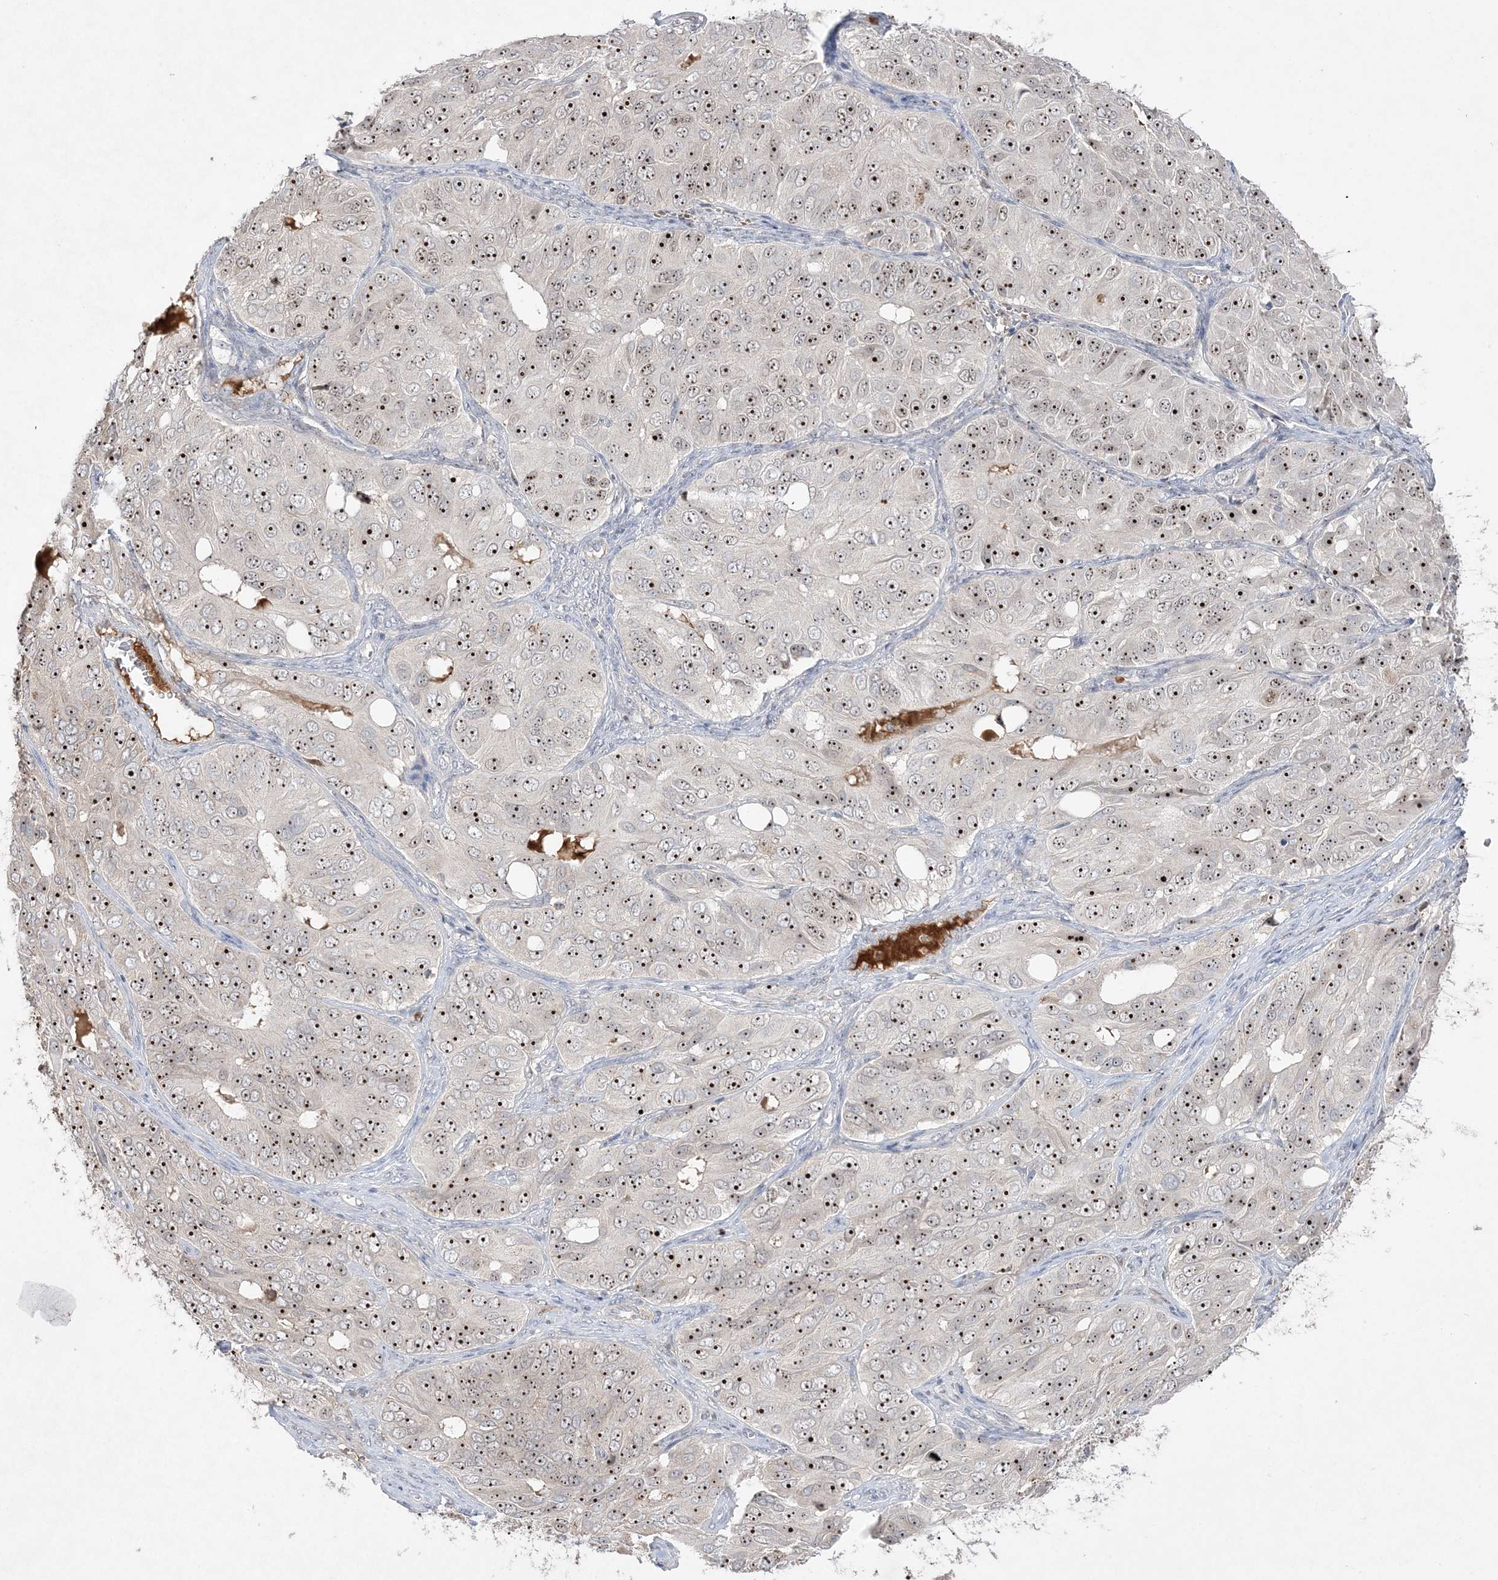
{"staining": {"intensity": "strong", "quantity": ">75%", "location": "nuclear"}, "tissue": "ovarian cancer", "cell_type": "Tumor cells", "image_type": "cancer", "snomed": [{"axis": "morphology", "description": "Carcinoma, endometroid"}, {"axis": "topography", "description": "Ovary"}], "caption": "Ovarian cancer (endometroid carcinoma) tissue exhibits strong nuclear expression in about >75% of tumor cells, visualized by immunohistochemistry.", "gene": "NOP16", "patient": {"sex": "female", "age": 51}}